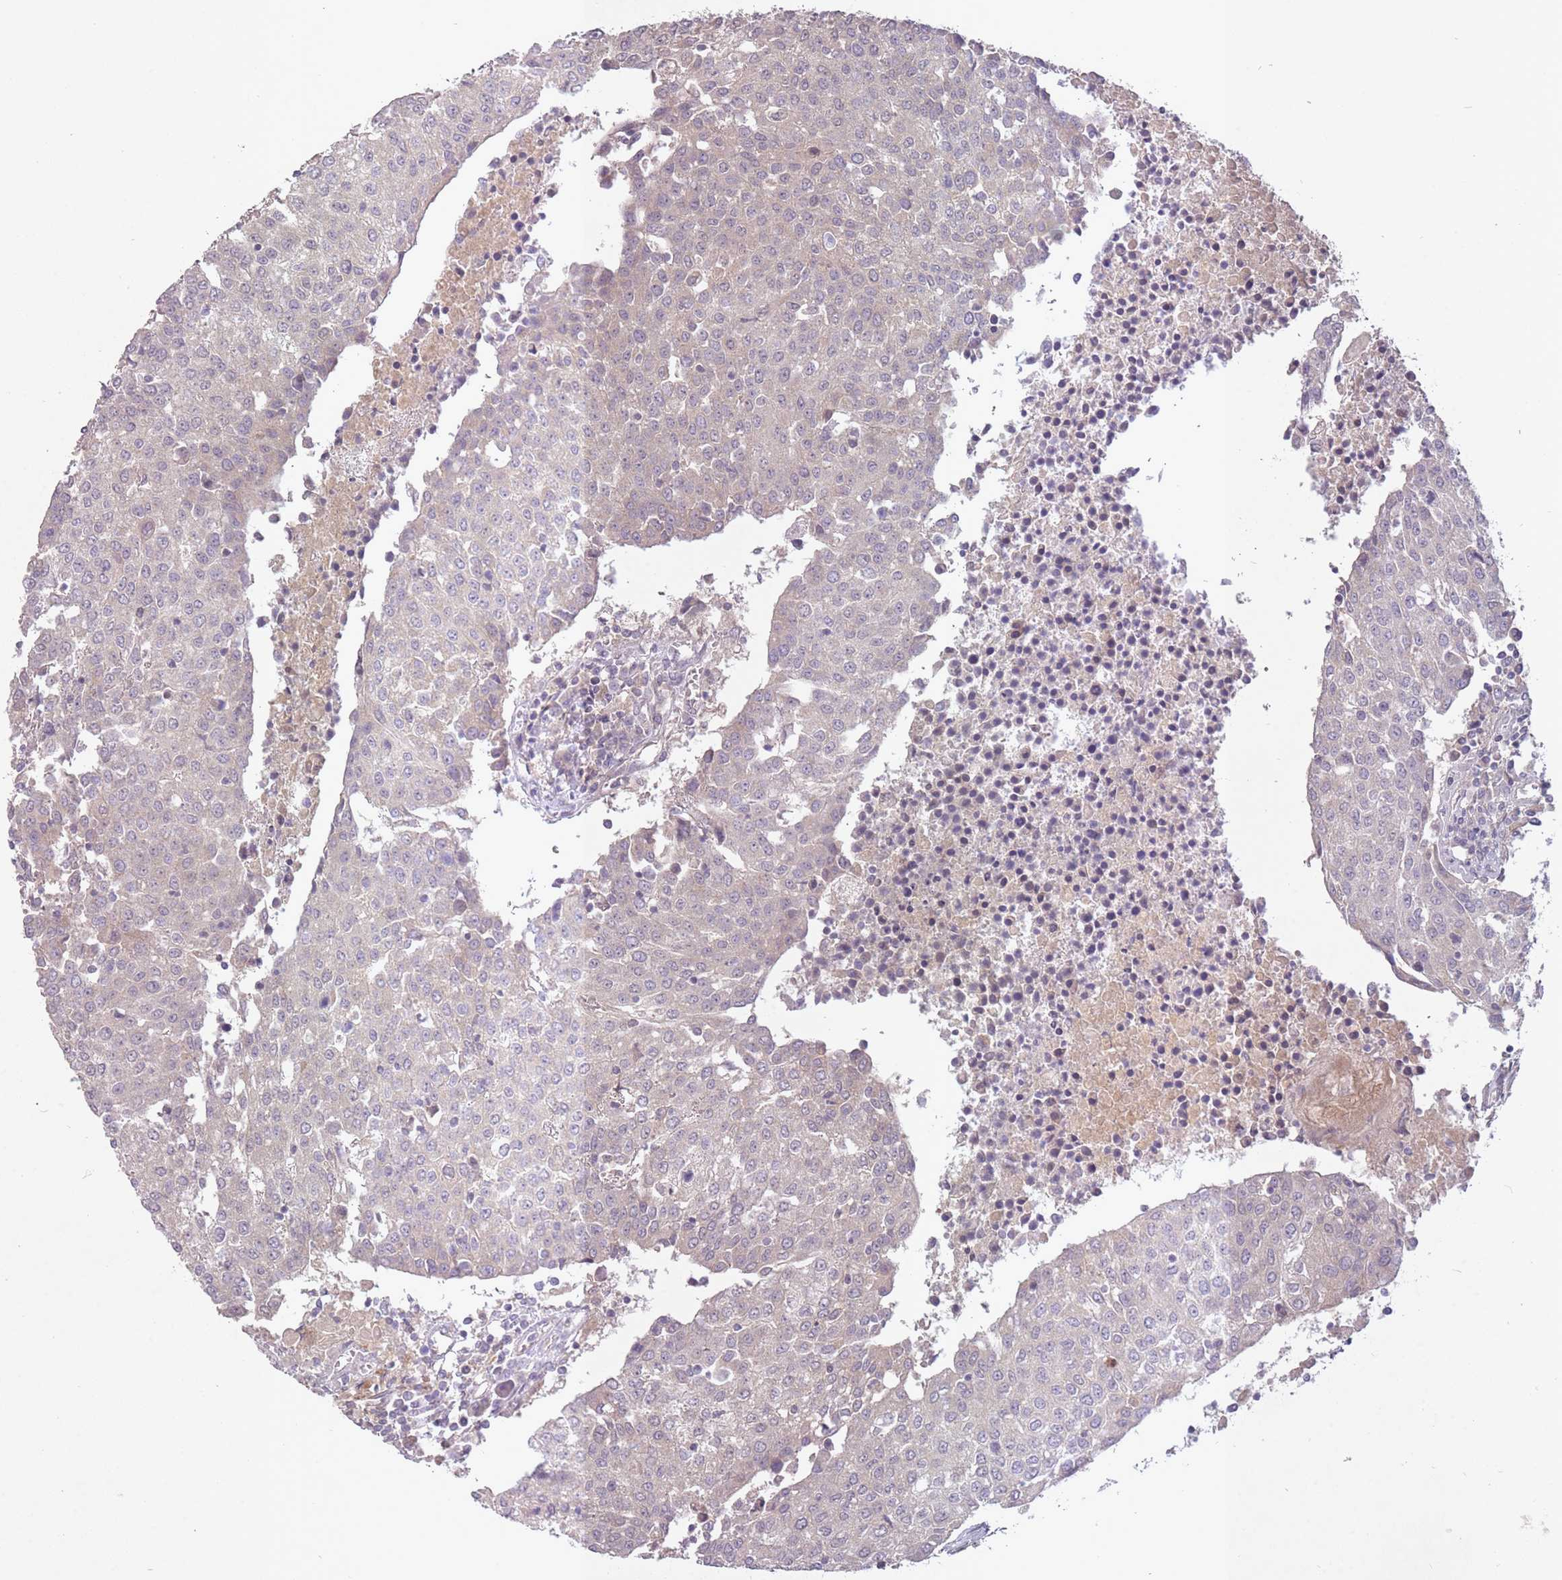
{"staining": {"intensity": "negative", "quantity": "none", "location": "none"}, "tissue": "urothelial cancer", "cell_type": "Tumor cells", "image_type": "cancer", "snomed": [{"axis": "morphology", "description": "Urothelial carcinoma, High grade"}, {"axis": "topography", "description": "Urinary bladder"}], "caption": "Tumor cells are negative for protein expression in human urothelial cancer.", "gene": "LRATD2", "patient": {"sex": "female", "age": 85}}